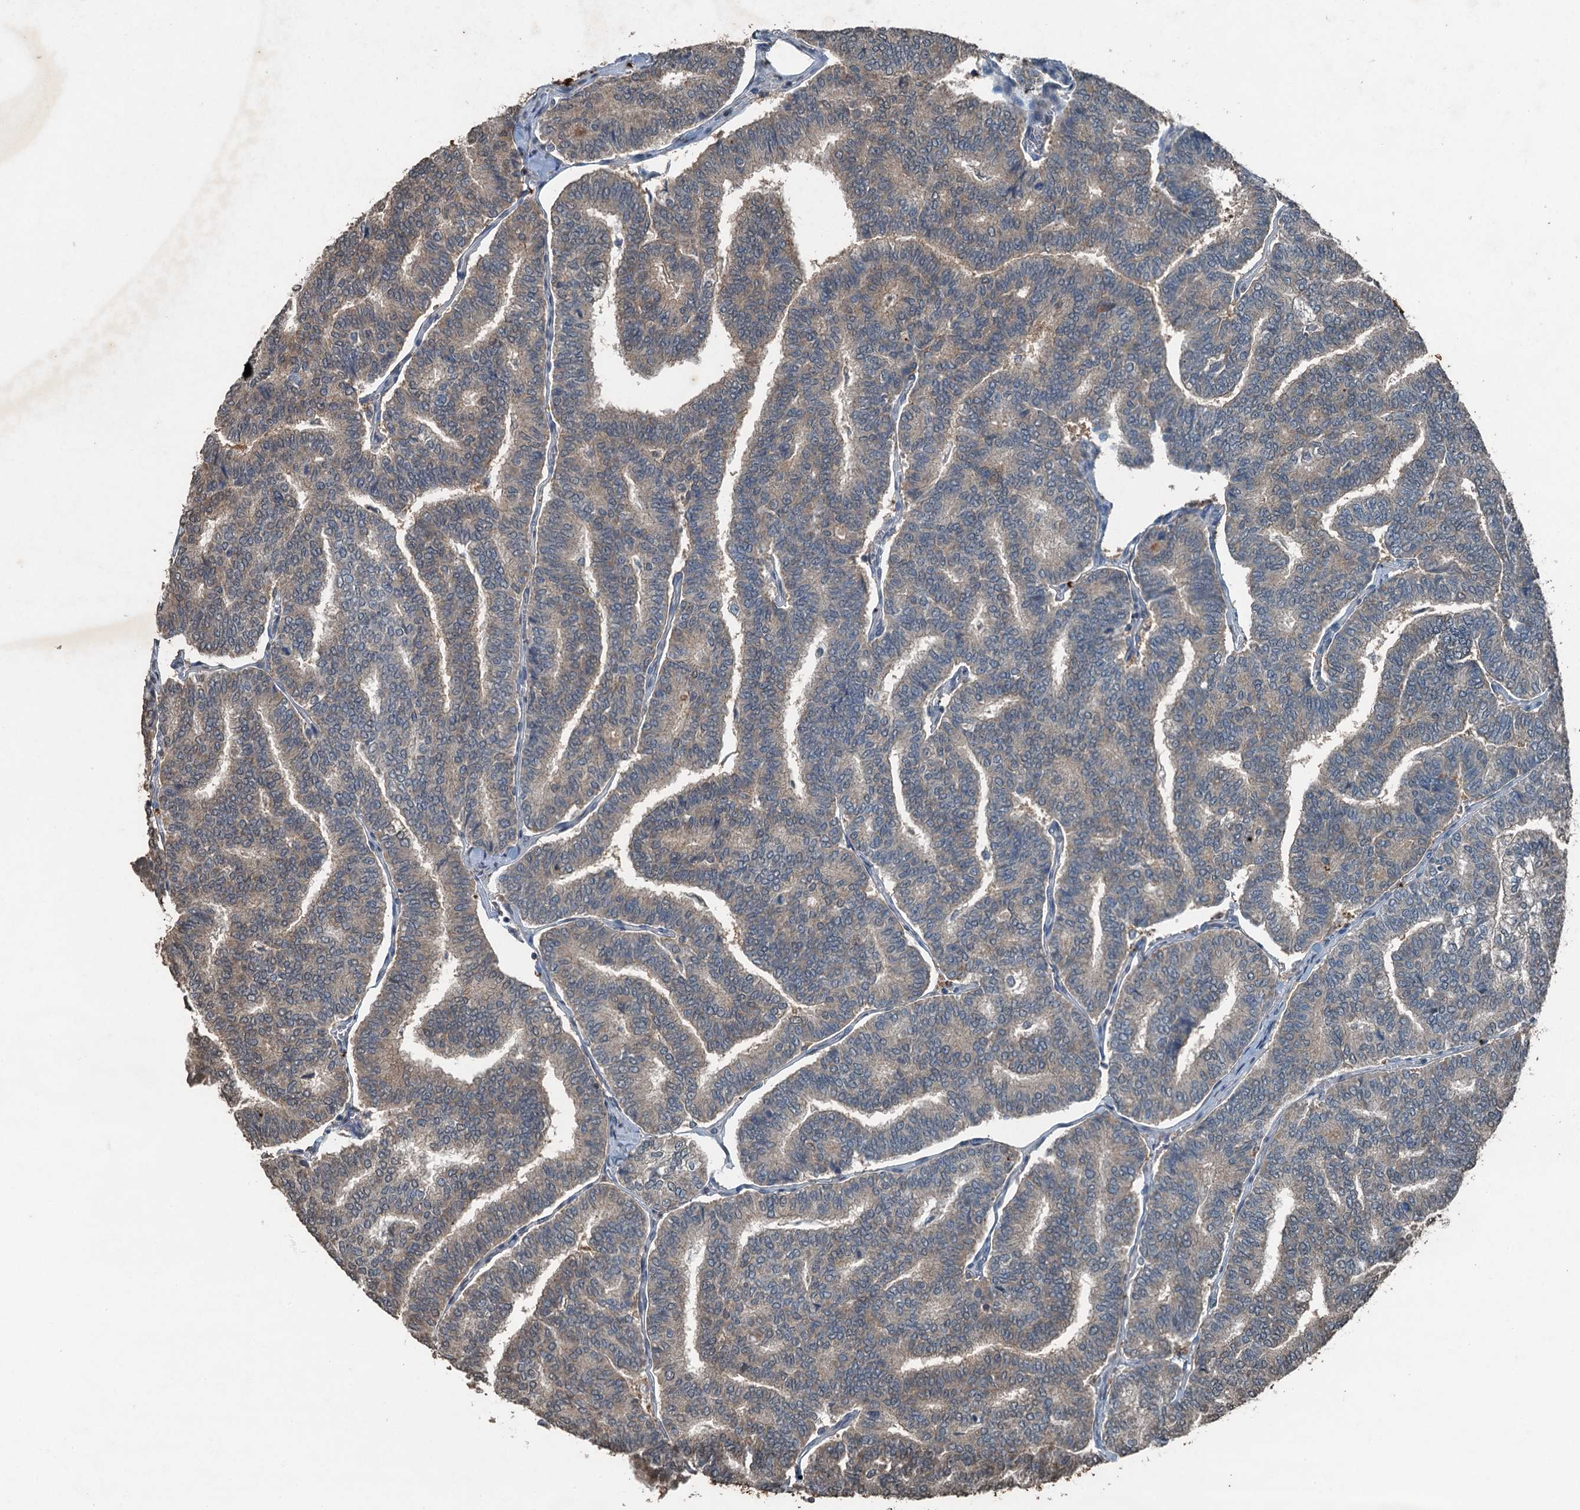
{"staining": {"intensity": "weak", "quantity": "<25%", "location": "cytoplasmic/membranous"}, "tissue": "thyroid cancer", "cell_type": "Tumor cells", "image_type": "cancer", "snomed": [{"axis": "morphology", "description": "Papillary adenocarcinoma, NOS"}, {"axis": "topography", "description": "Thyroid gland"}], "caption": "A high-resolution image shows immunohistochemistry (IHC) staining of thyroid papillary adenocarcinoma, which shows no significant expression in tumor cells.", "gene": "TCTN1", "patient": {"sex": "female", "age": 35}}